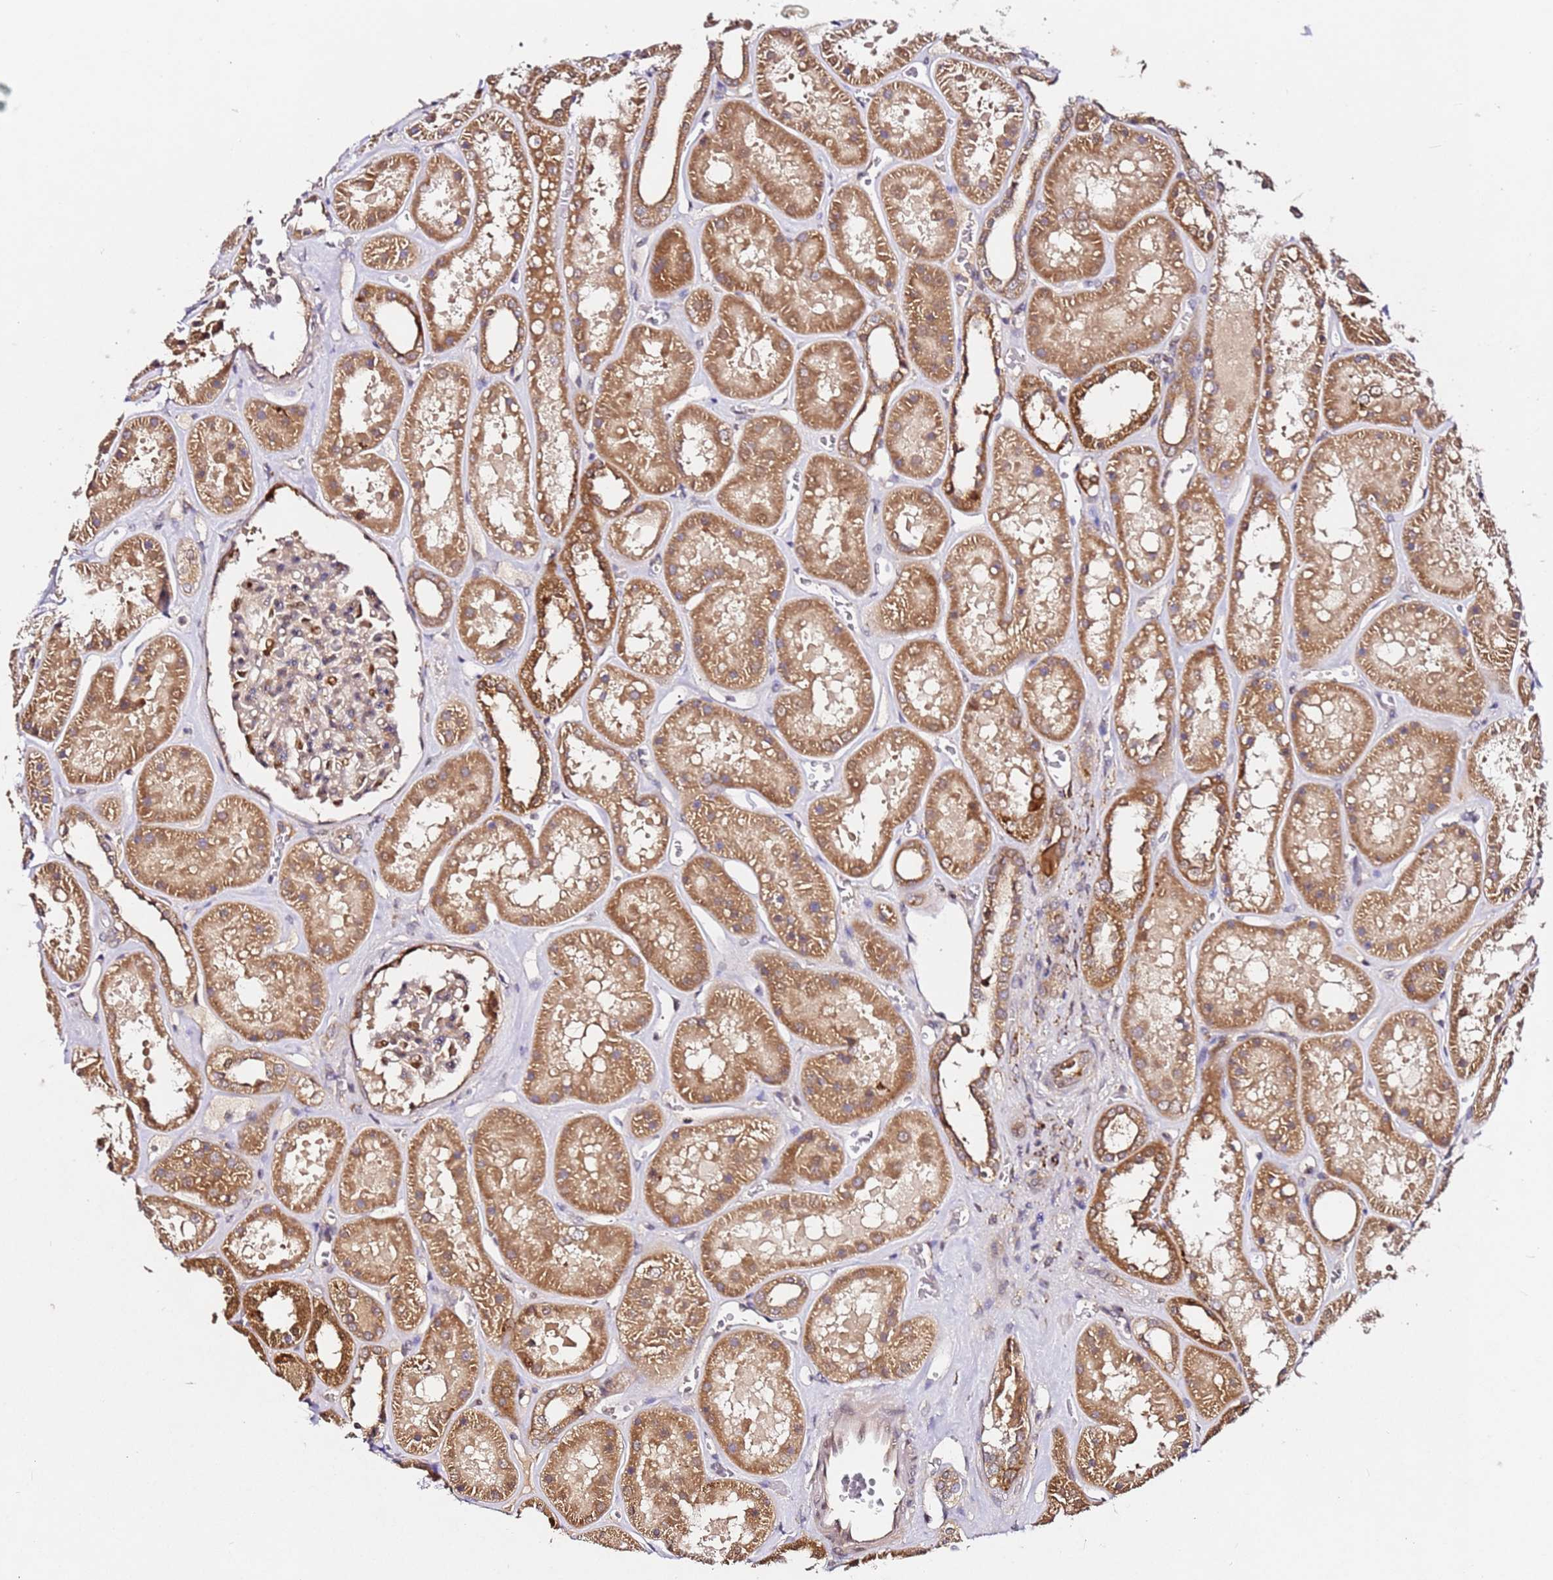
{"staining": {"intensity": "weak", "quantity": "25%-75%", "location": "cytoplasmic/membranous"}, "tissue": "kidney", "cell_type": "Cells in glomeruli", "image_type": "normal", "snomed": [{"axis": "morphology", "description": "Normal tissue, NOS"}, {"axis": "topography", "description": "Kidney"}], "caption": "Weak cytoplasmic/membranous positivity is present in approximately 25%-75% of cells in glomeruli in benign kidney. (DAB (3,3'-diaminobenzidine) = brown stain, brightfield microscopy at high magnification).", "gene": "ALG11", "patient": {"sex": "female", "age": 41}}